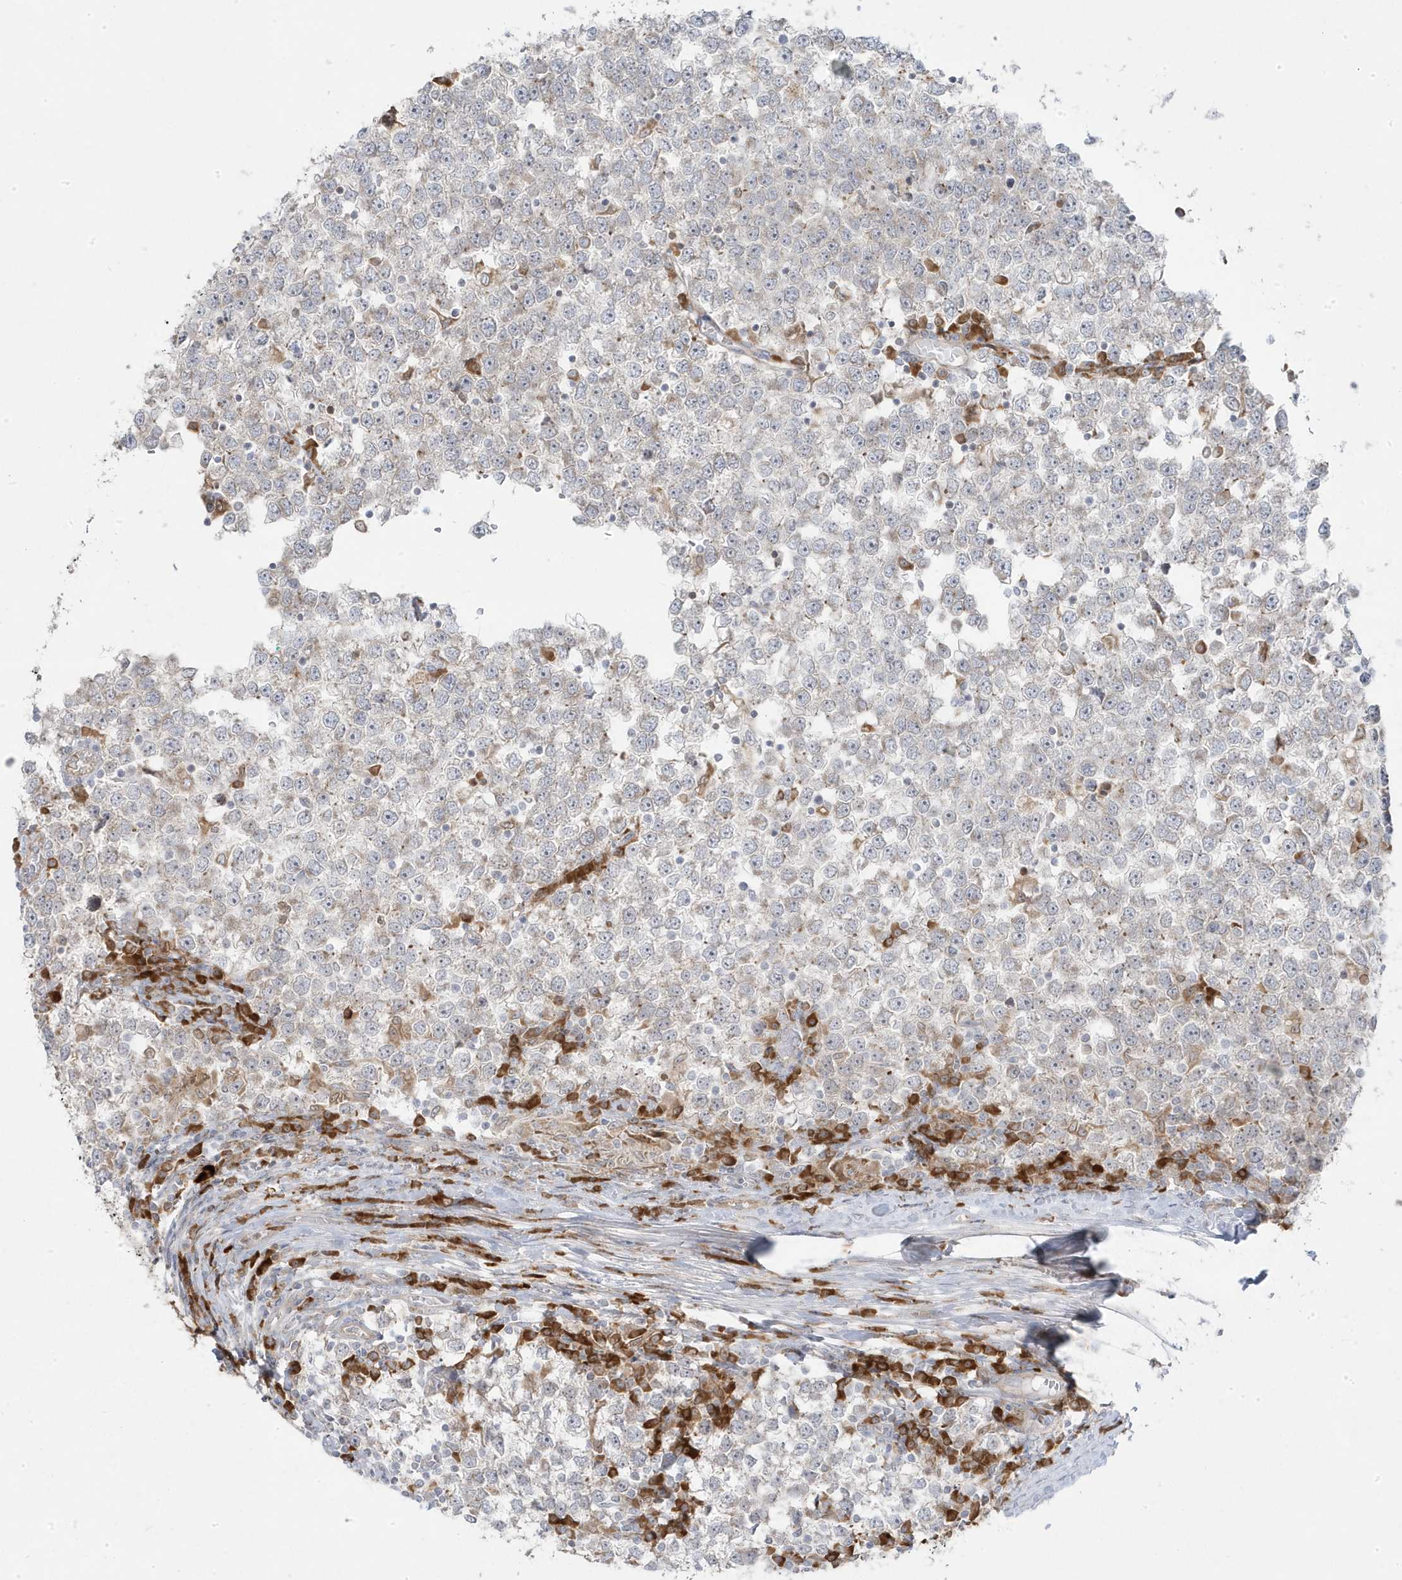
{"staining": {"intensity": "negative", "quantity": "none", "location": "none"}, "tissue": "testis cancer", "cell_type": "Tumor cells", "image_type": "cancer", "snomed": [{"axis": "morphology", "description": "Seminoma, NOS"}, {"axis": "topography", "description": "Testis"}], "caption": "DAB immunohistochemical staining of human testis cancer (seminoma) exhibits no significant staining in tumor cells.", "gene": "ZNF654", "patient": {"sex": "male", "age": 65}}